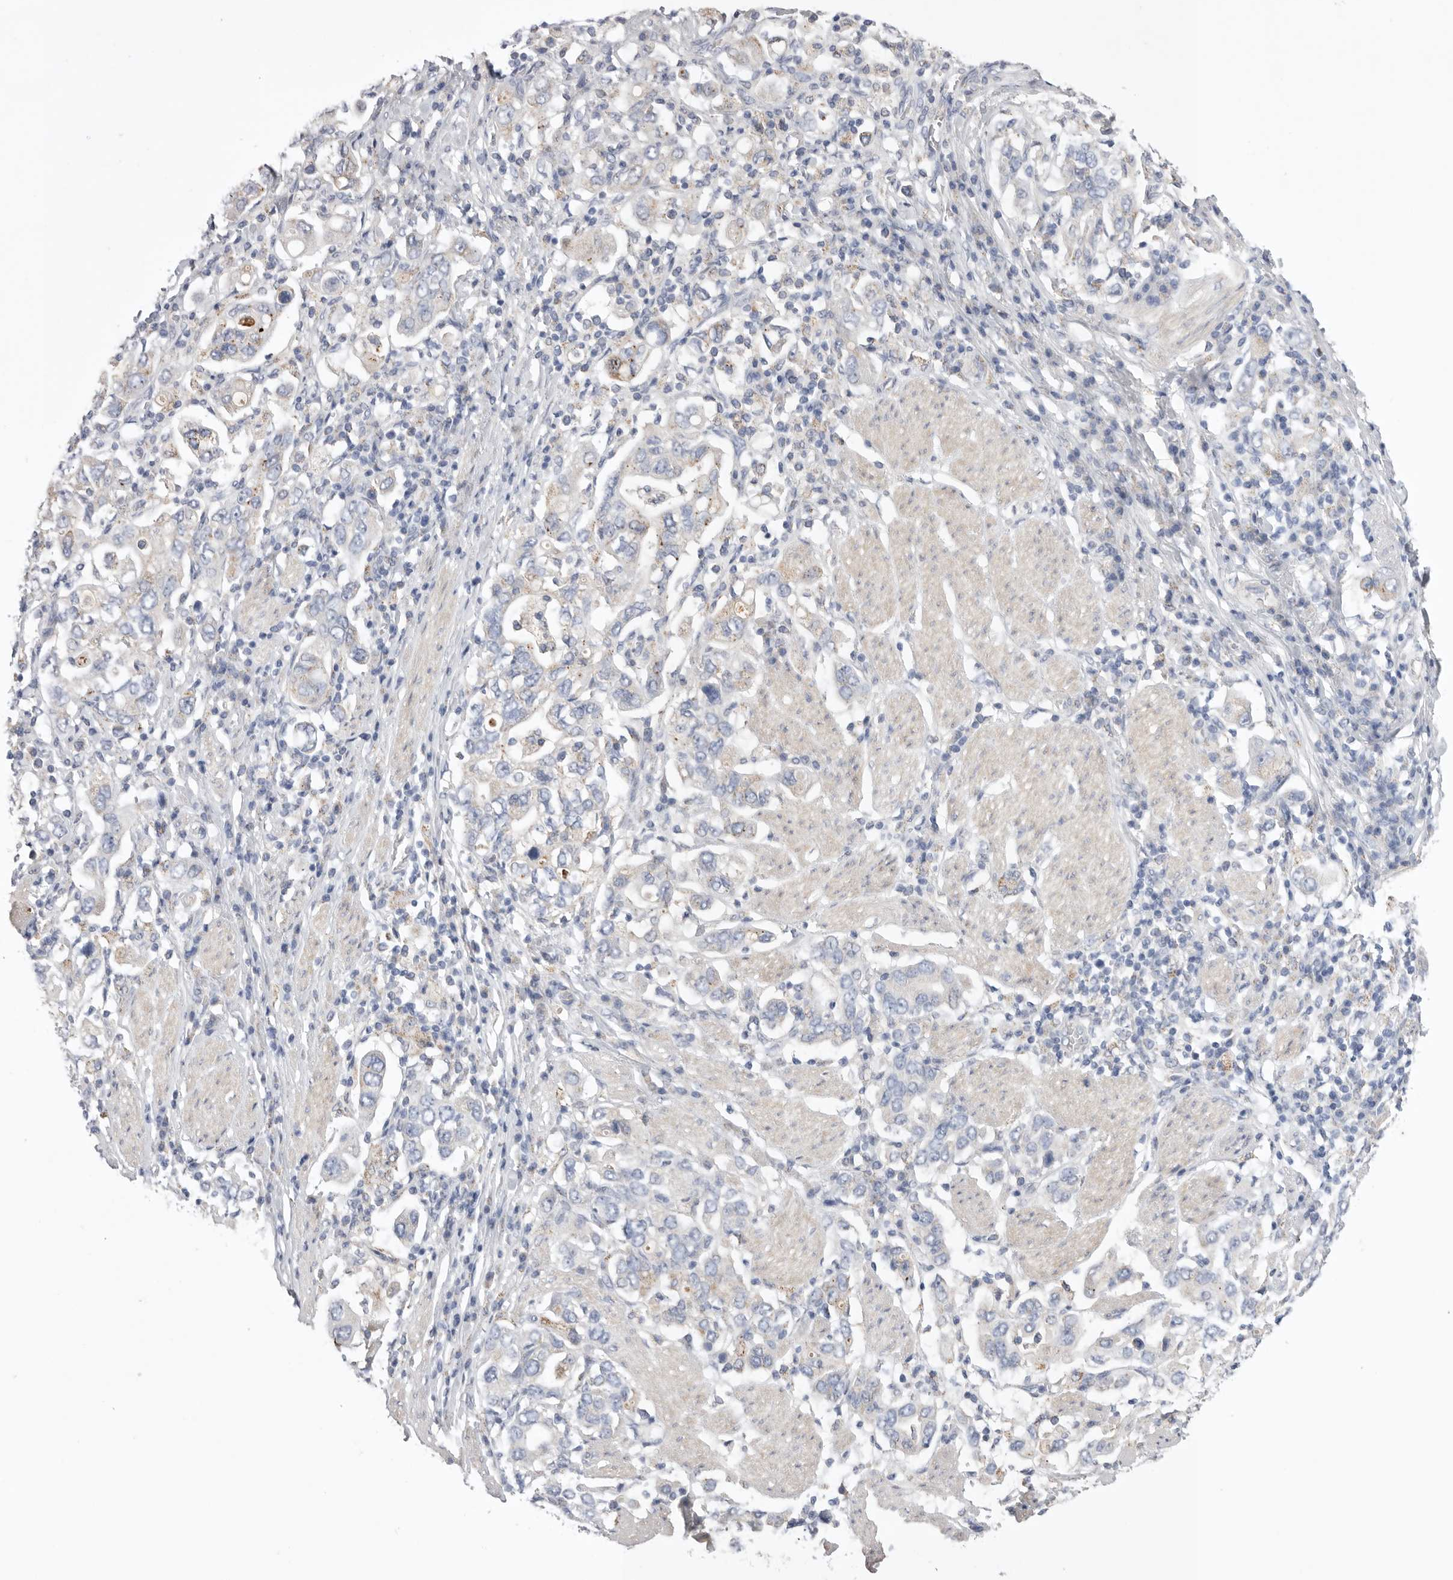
{"staining": {"intensity": "negative", "quantity": "none", "location": "none"}, "tissue": "stomach cancer", "cell_type": "Tumor cells", "image_type": "cancer", "snomed": [{"axis": "morphology", "description": "Adenocarcinoma, NOS"}, {"axis": "topography", "description": "Stomach, upper"}], "caption": "A histopathology image of human stomach cancer (adenocarcinoma) is negative for staining in tumor cells. (Stains: DAB (3,3'-diaminobenzidine) IHC with hematoxylin counter stain, Microscopy: brightfield microscopy at high magnification).", "gene": "CCDC126", "patient": {"sex": "male", "age": 62}}